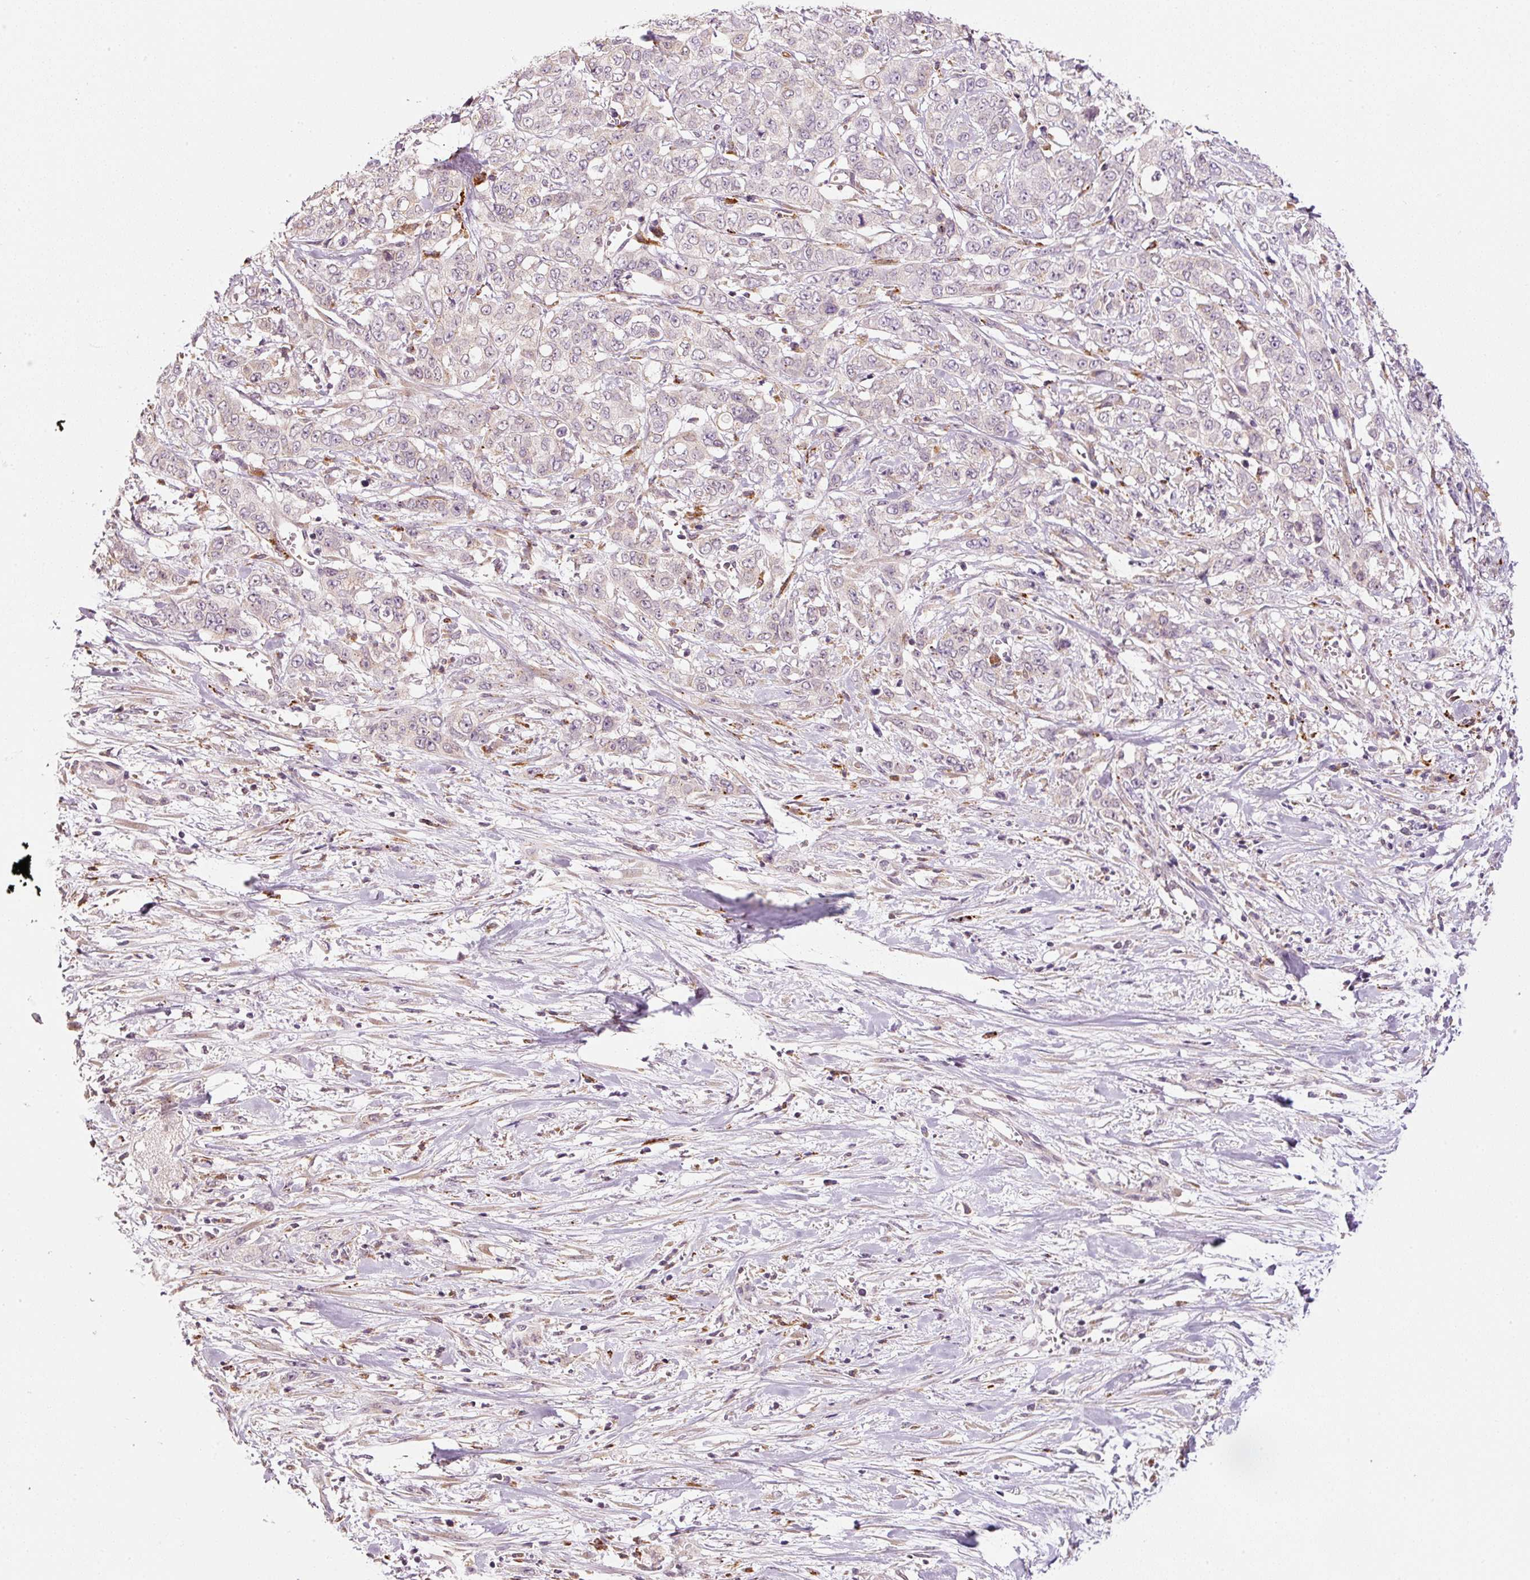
{"staining": {"intensity": "negative", "quantity": "none", "location": "none"}, "tissue": "stomach cancer", "cell_type": "Tumor cells", "image_type": "cancer", "snomed": [{"axis": "morphology", "description": "Adenocarcinoma, NOS"}, {"axis": "topography", "description": "Stomach, upper"}], "caption": "A high-resolution histopathology image shows immunohistochemistry (IHC) staining of stomach adenocarcinoma, which demonstrates no significant positivity in tumor cells.", "gene": "ZNF639", "patient": {"sex": "male", "age": 62}}